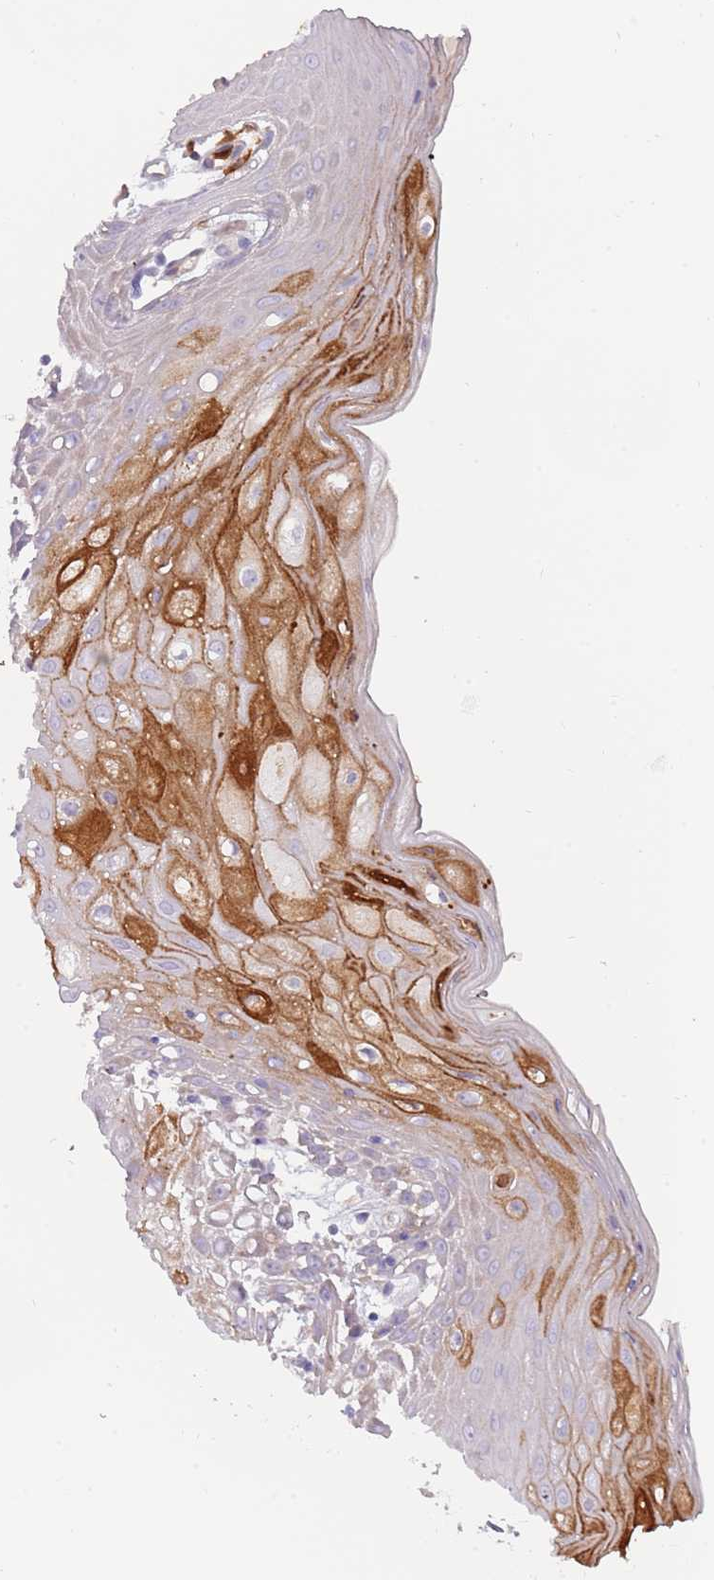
{"staining": {"intensity": "moderate", "quantity": "<25%", "location": "cytoplasmic/membranous"}, "tissue": "oral mucosa", "cell_type": "Squamous epithelial cells", "image_type": "normal", "snomed": [{"axis": "morphology", "description": "Normal tissue, NOS"}, {"axis": "topography", "description": "Oral tissue"}, {"axis": "topography", "description": "Tounge, NOS"}], "caption": "Oral mucosa stained for a protein (brown) shows moderate cytoplasmic/membranous positive positivity in about <25% of squamous epithelial cells.", "gene": "NADK", "patient": {"sex": "female", "age": 59}}